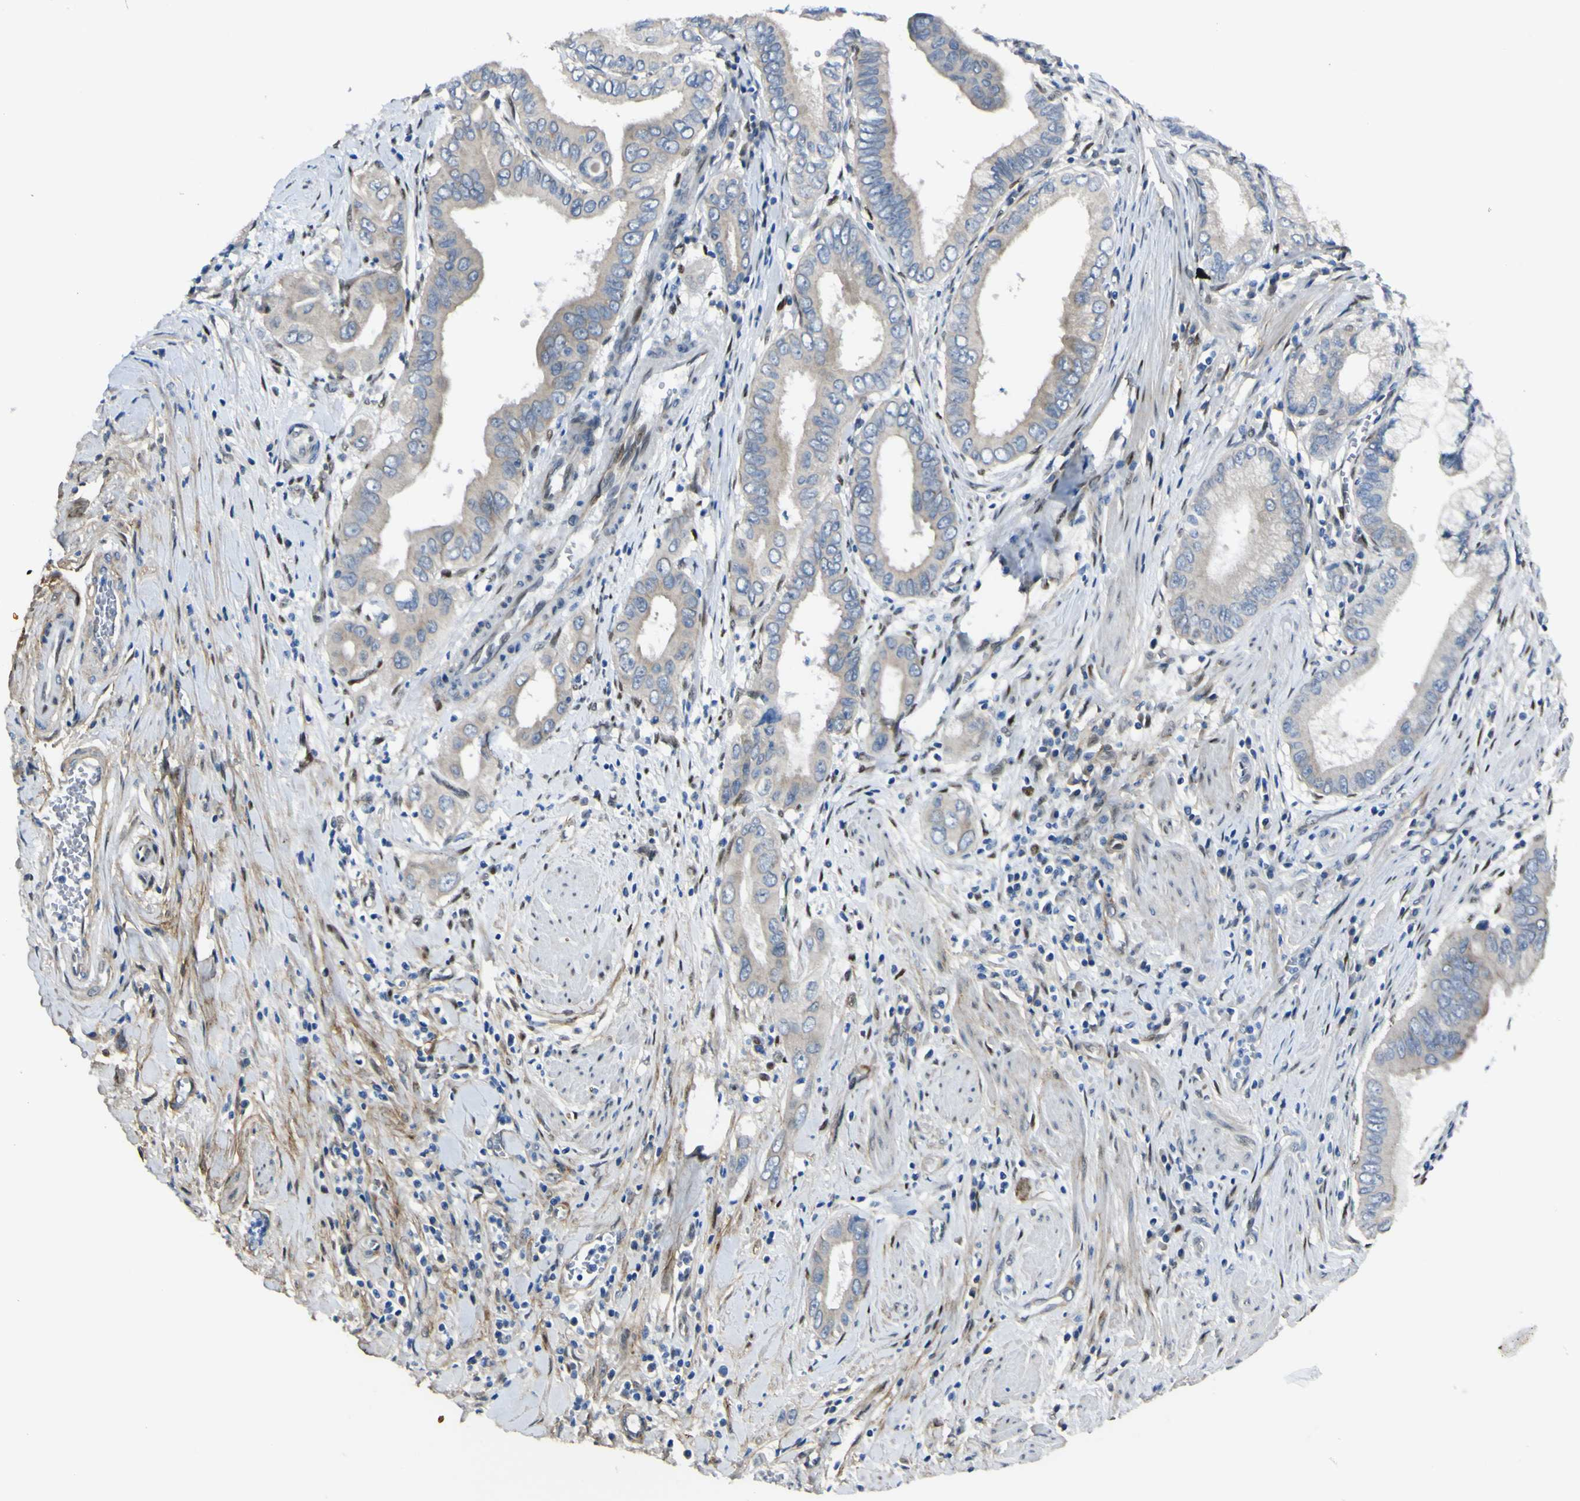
{"staining": {"intensity": "moderate", "quantity": "25%-75%", "location": "cytoplasmic/membranous"}, "tissue": "pancreatic cancer", "cell_type": "Tumor cells", "image_type": "cancer", "snomed": [{"axis": "morphology", "description": "Adenocarcinoma, NOS"}, {"axis": "topography", "description": "Pancreas"}], "caption": "Immunohistochemistry (IHC) photomicrograph of neoplastic tissue: pancreatic cancer (adenocarcinoma) stained using IHC reveals medium levels of moderate protein expression localized specifically in the cytoplasmic/membranous of tumor cells, appearing as a cytoplasmic/membranous brown color.", "gene": "LRRN1", "patient": {"sex": "male", "age": 73}}